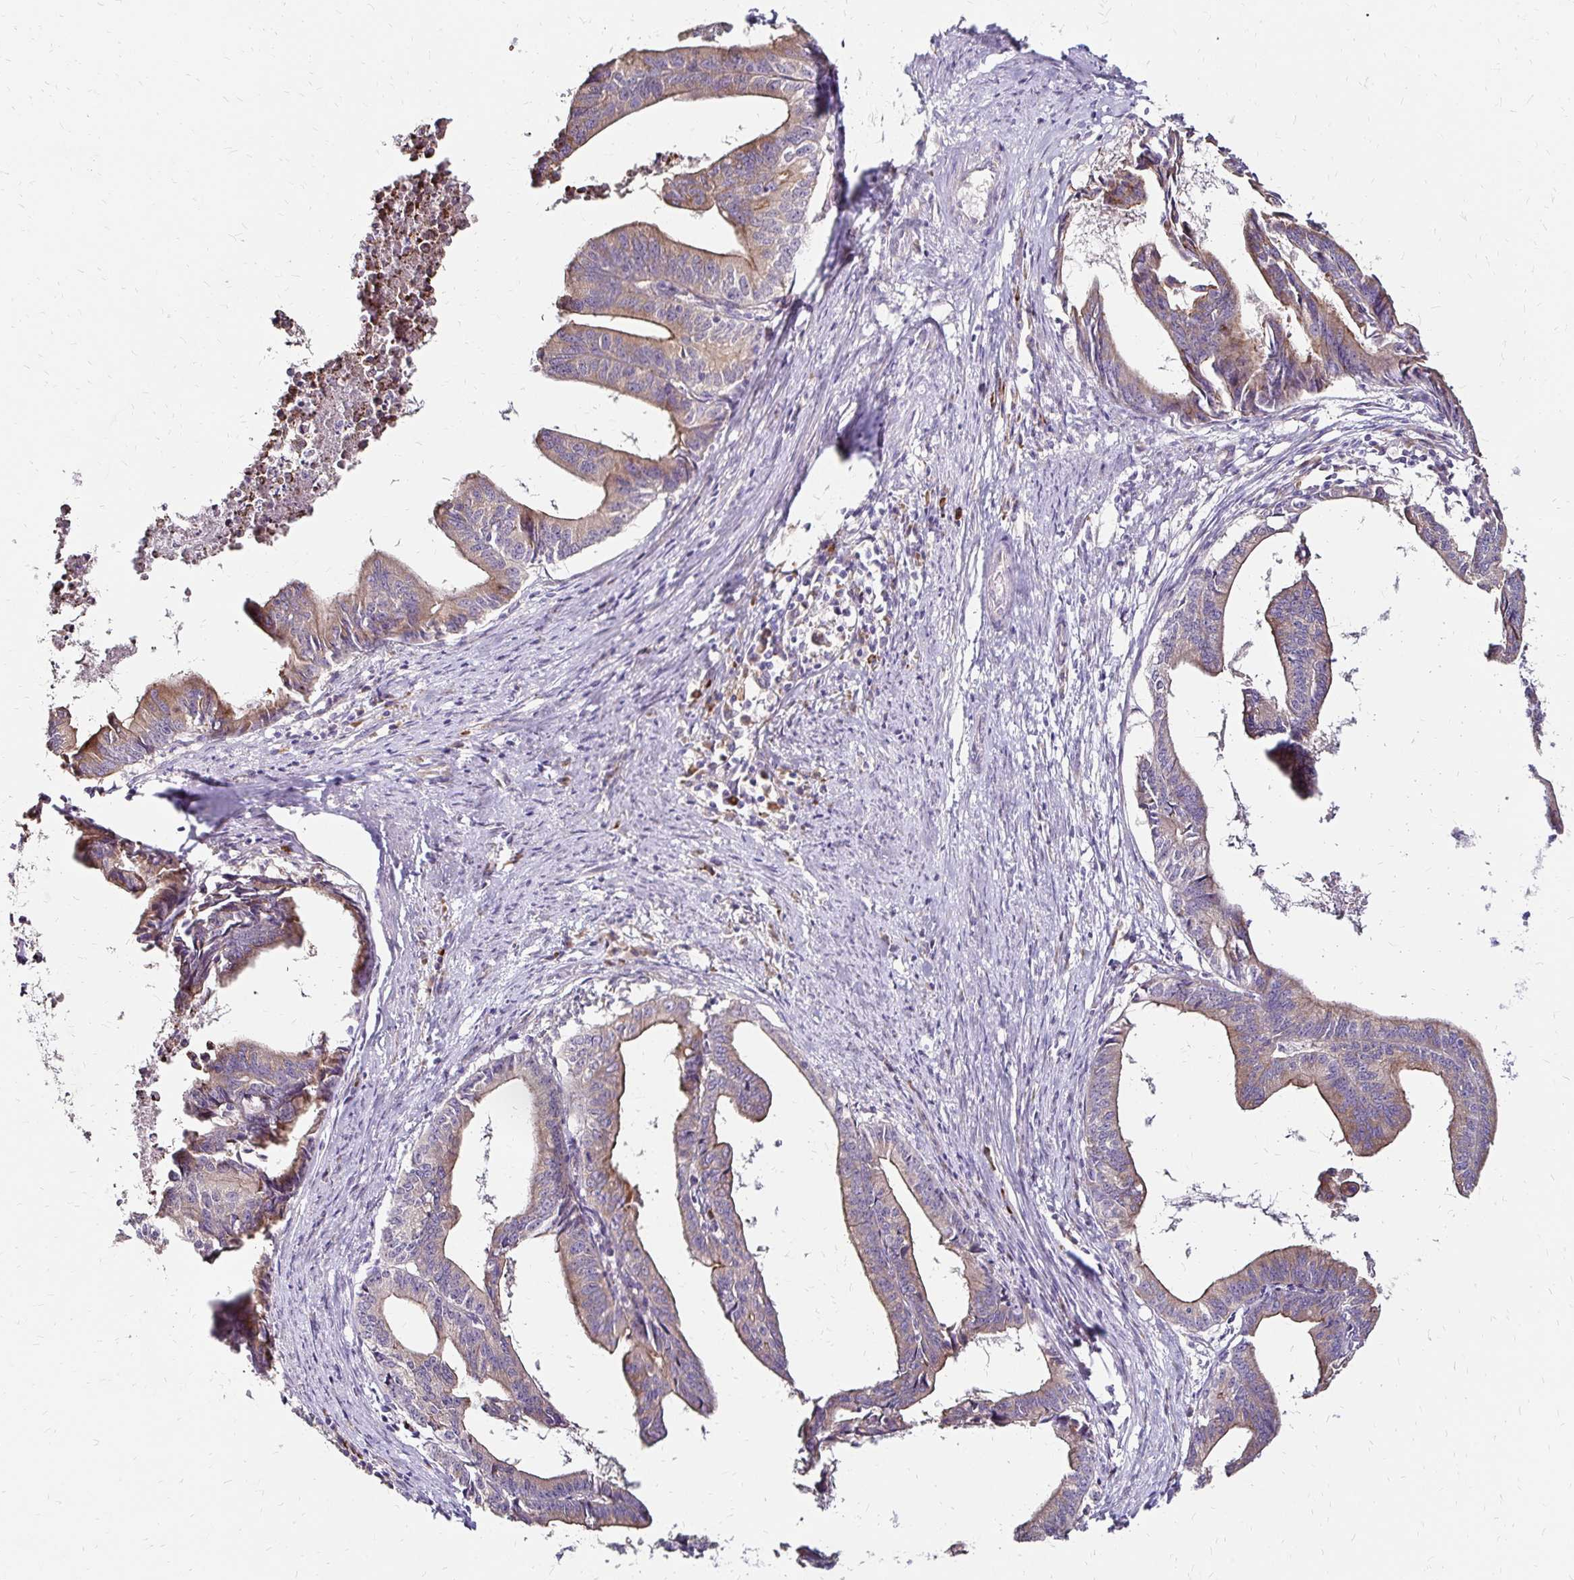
{"staining": {"intensity": "moderate", "quantity": ">75%", "location": "cytoplasmic/membranous"}, "tissue": "endometrial cancer", "cell_type": "Tumor cells", "image_type": "cancer", "snomed": [{"axis": "morphology", "description": "Adenocarcinoma, NOS"}, {"axis": "topography", "description": "Endometrium"}], "caption": "Moderate cytoplasmic/membranous protein staining is seen in approximately >75% of tumor cells in adenocarcinoma (endometrial). (Brightfield microscopy of DAB IHC at high magnification).", "gene": "PRIMA1", "patient": {"sex": "female", "age": 65}}